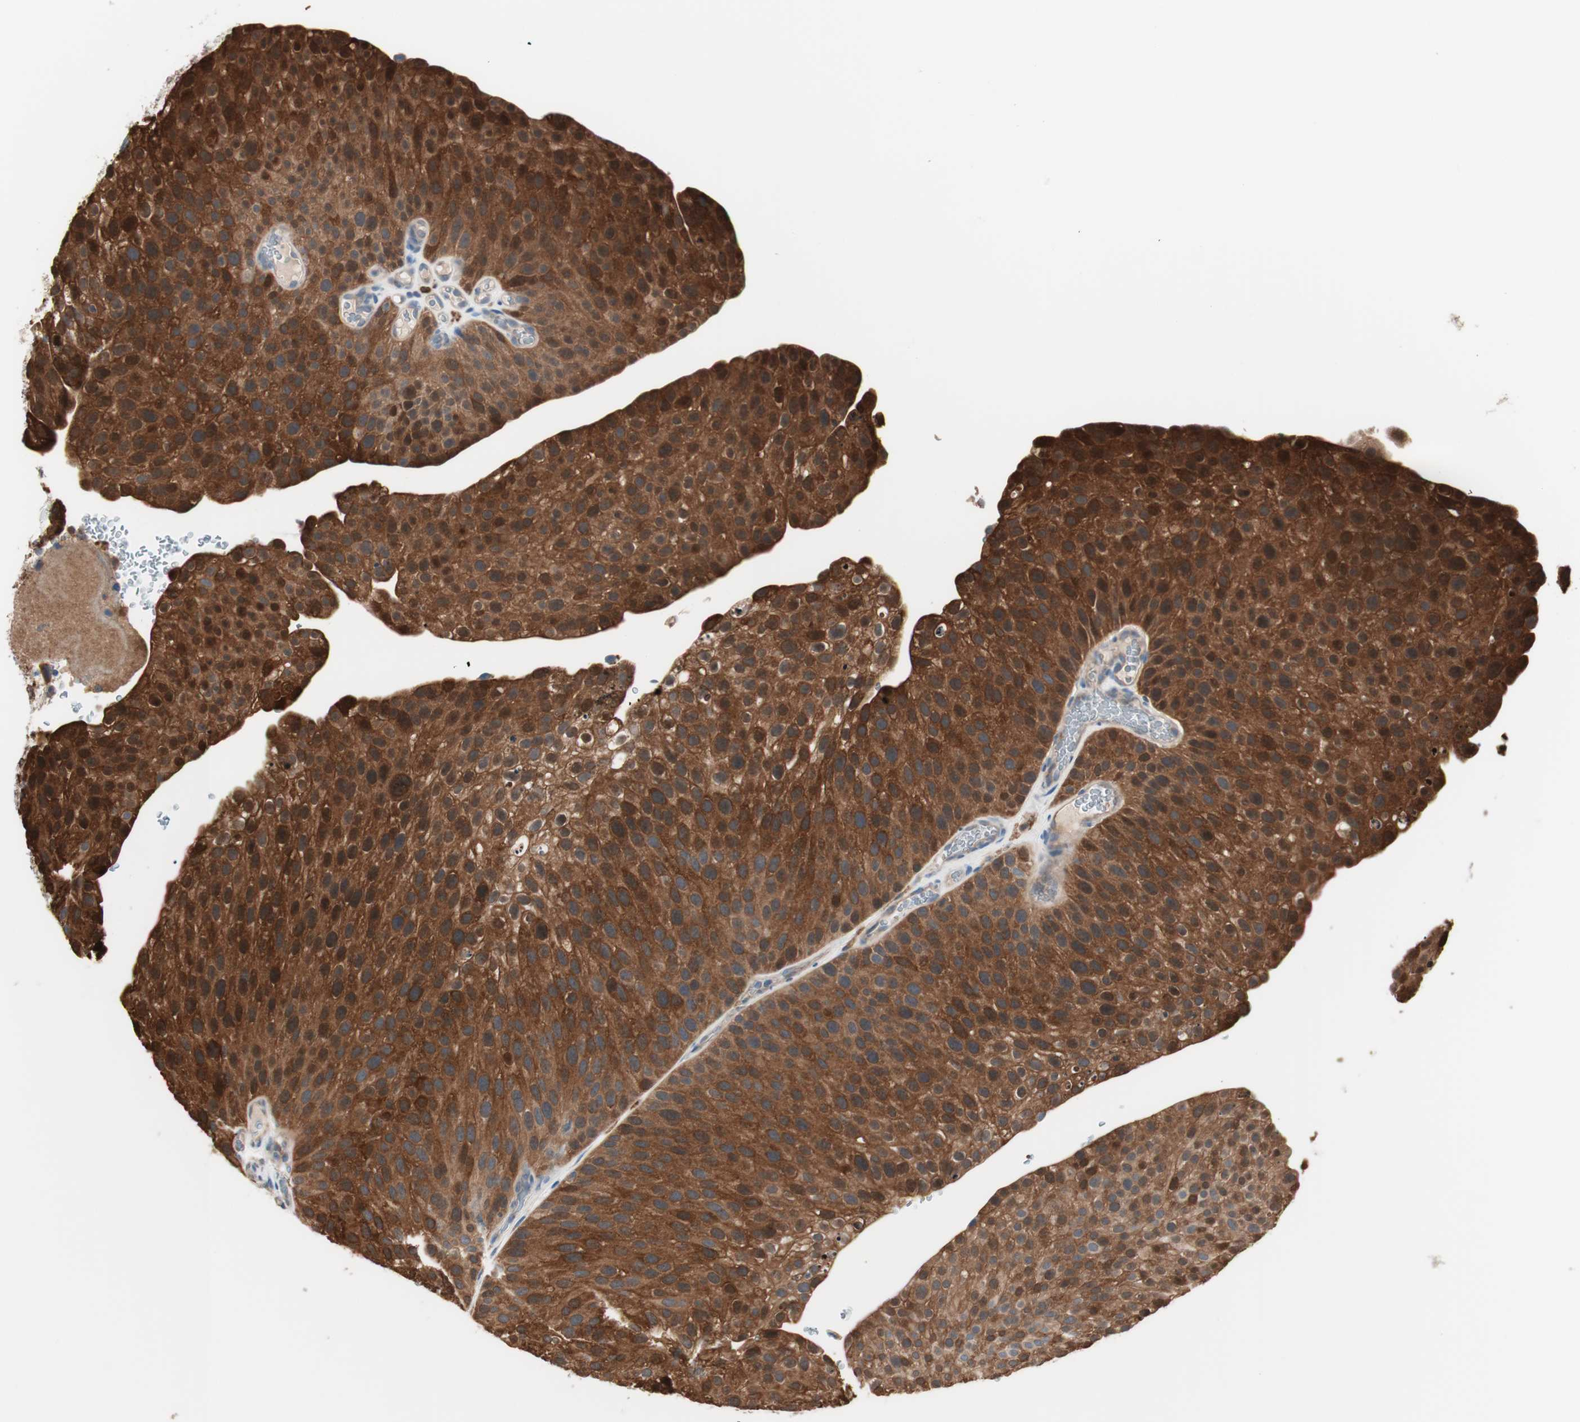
{"staining": {"intensity": "strong", "quantity": ">75%", "location": "cytoplasmic/membranous"}, "tissue": "urothelial cancer", "cell_type": "Tumor cells", "image_type": "cancer", "snomed": [{"axis": "morphology", "description": "Urothelial carcinoma, Low grade"}, {"axis": "topography", "description": "Smooth muscle"}, {"axis": "topography", "description": "Urinary bladder"}], "caption": "DAB immunohistochemical staining of urothelial cancer displays strong cytoplasmic/membranous protein expression in approximately >75% of tumor cells.", "gene": "STAB1", "patient": {"sex": "male", "age": 60}}